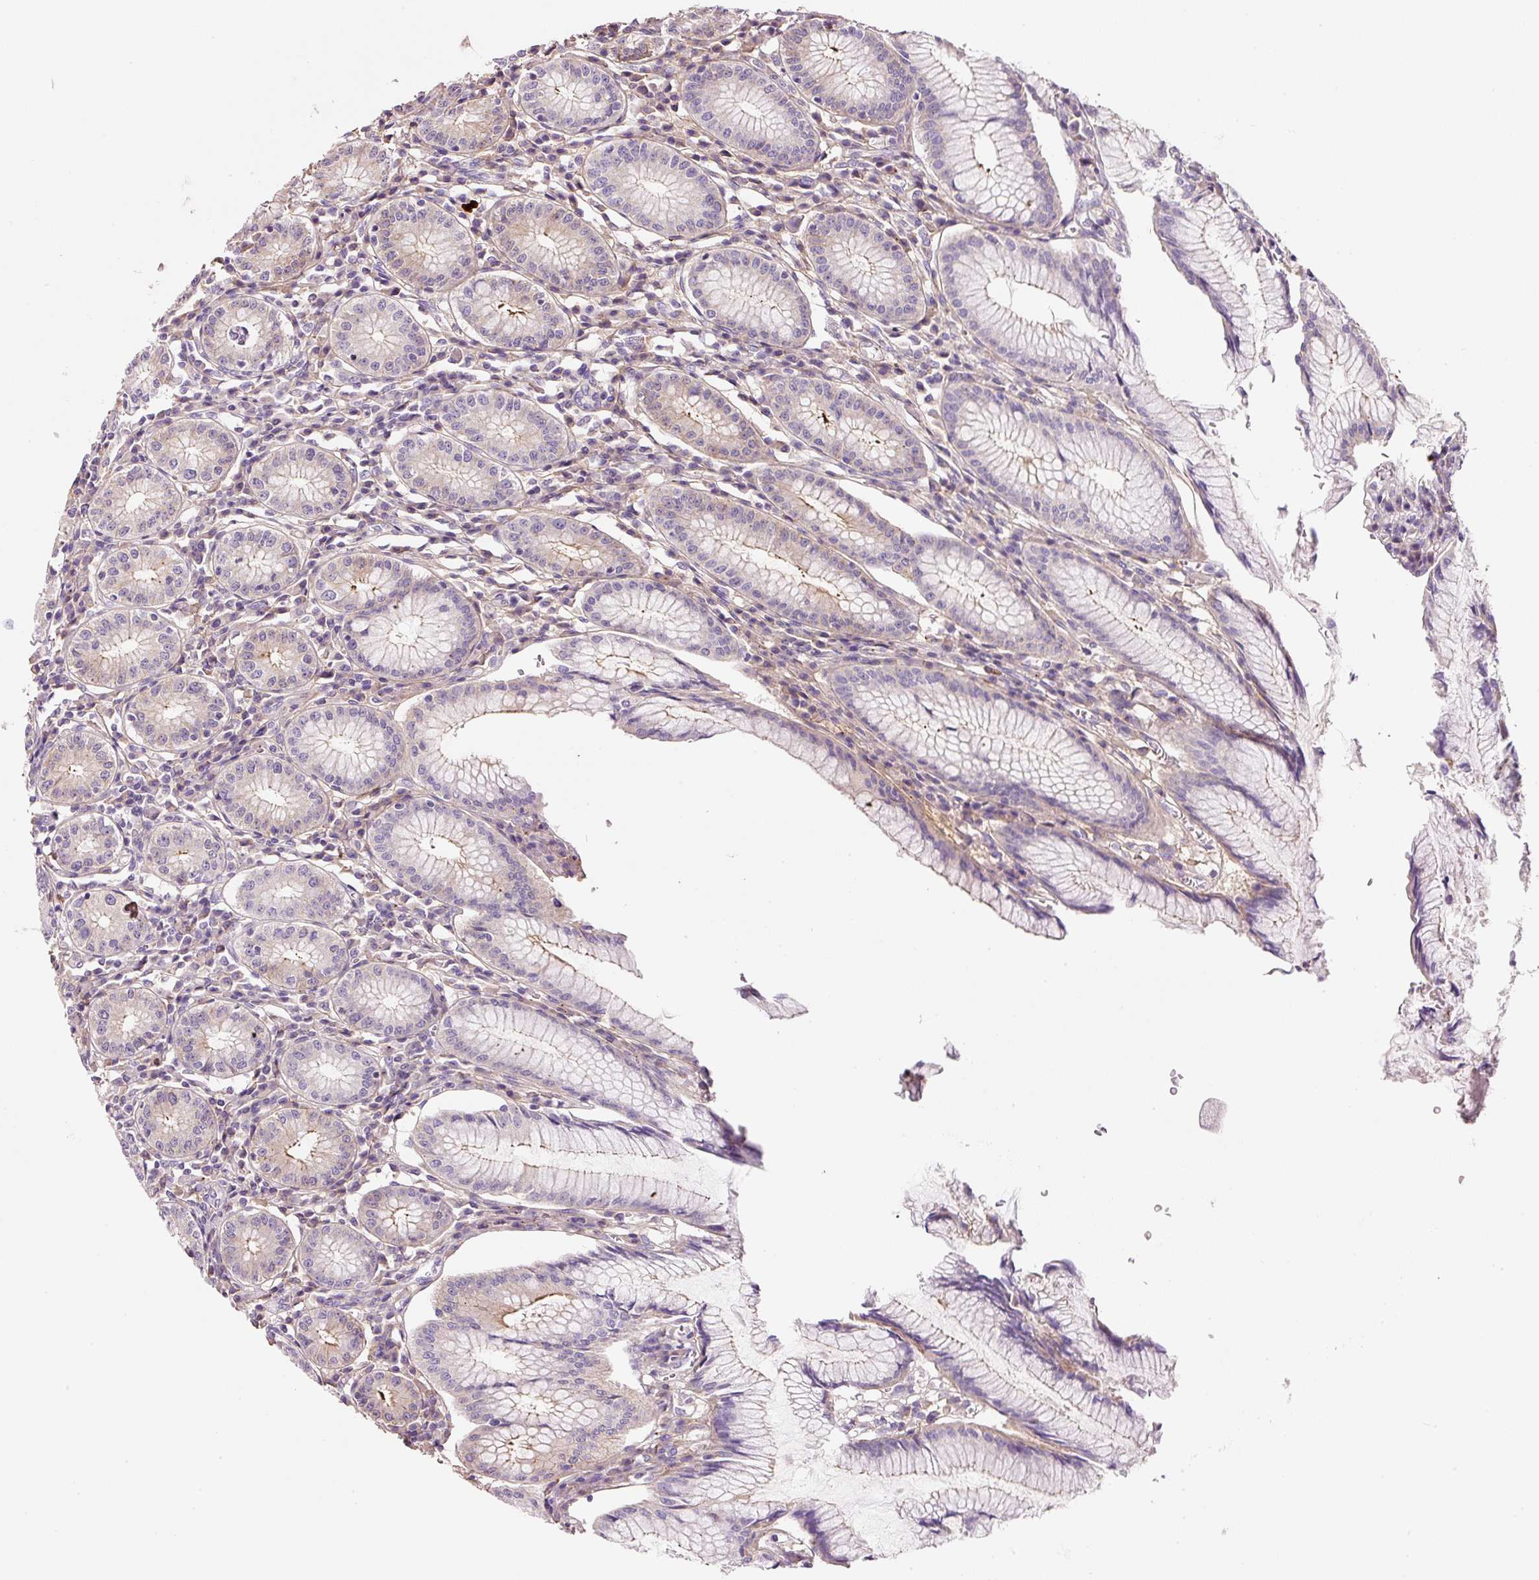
{"staining": {"intensity": "negative", "quantity": "none", "location": "none"}, "tissue": "stomach", "cell_type": "Glandular cells", "image_type": "normal", "snomed": [{"axis": "morphology", "description": "Normal tissue, NOS"}, {"axis": "topography", "description": "Stomach"}], "caption": "Micrograph shows no protein positivity in glandular cells of benign stomach. (DAB immunohistochemistry (IHC), high magnification).", "gene": "SOS2", "patient": {"sex": "male", "age": 55}}